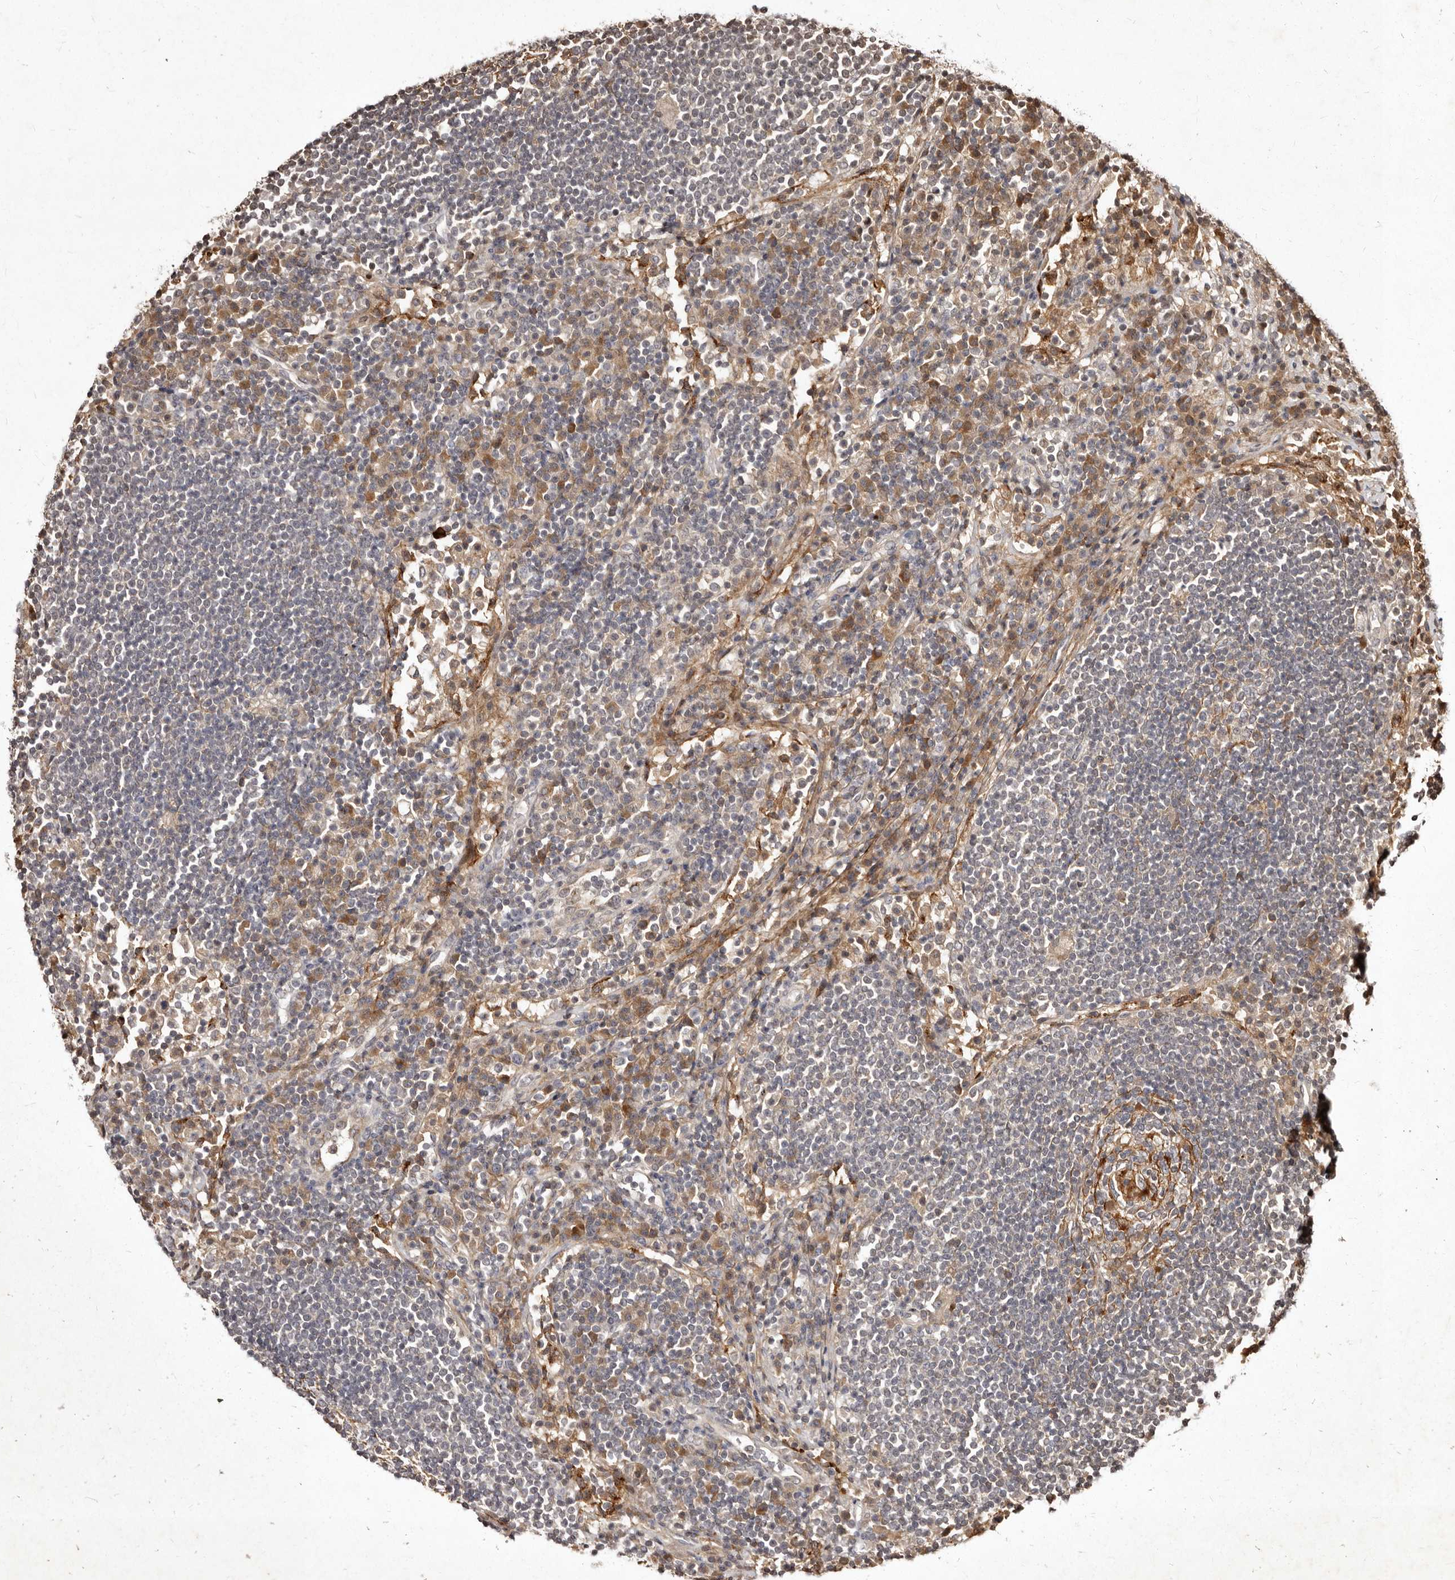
{"staining": {"intensity": "moderate", "quantity": "<25%", "location": "cytoplasmic/membranous"}, "tissue": "lymph node", "cell_type": "Germinal center cells", "image_type": "normal", "snomed": [{"axis": "morphology", "description": "Normal tissue, NOS"}, {"axis": "topography", "description": "Lymph node"}], "caption": "The histopathology image demonstrates a brown stain indicating the presence of a protein in the cytoplasmic/membranous of germinal center cells in lymph node.", "gene": "LCORL", "patient": {"sex": "female", "age": 53}}